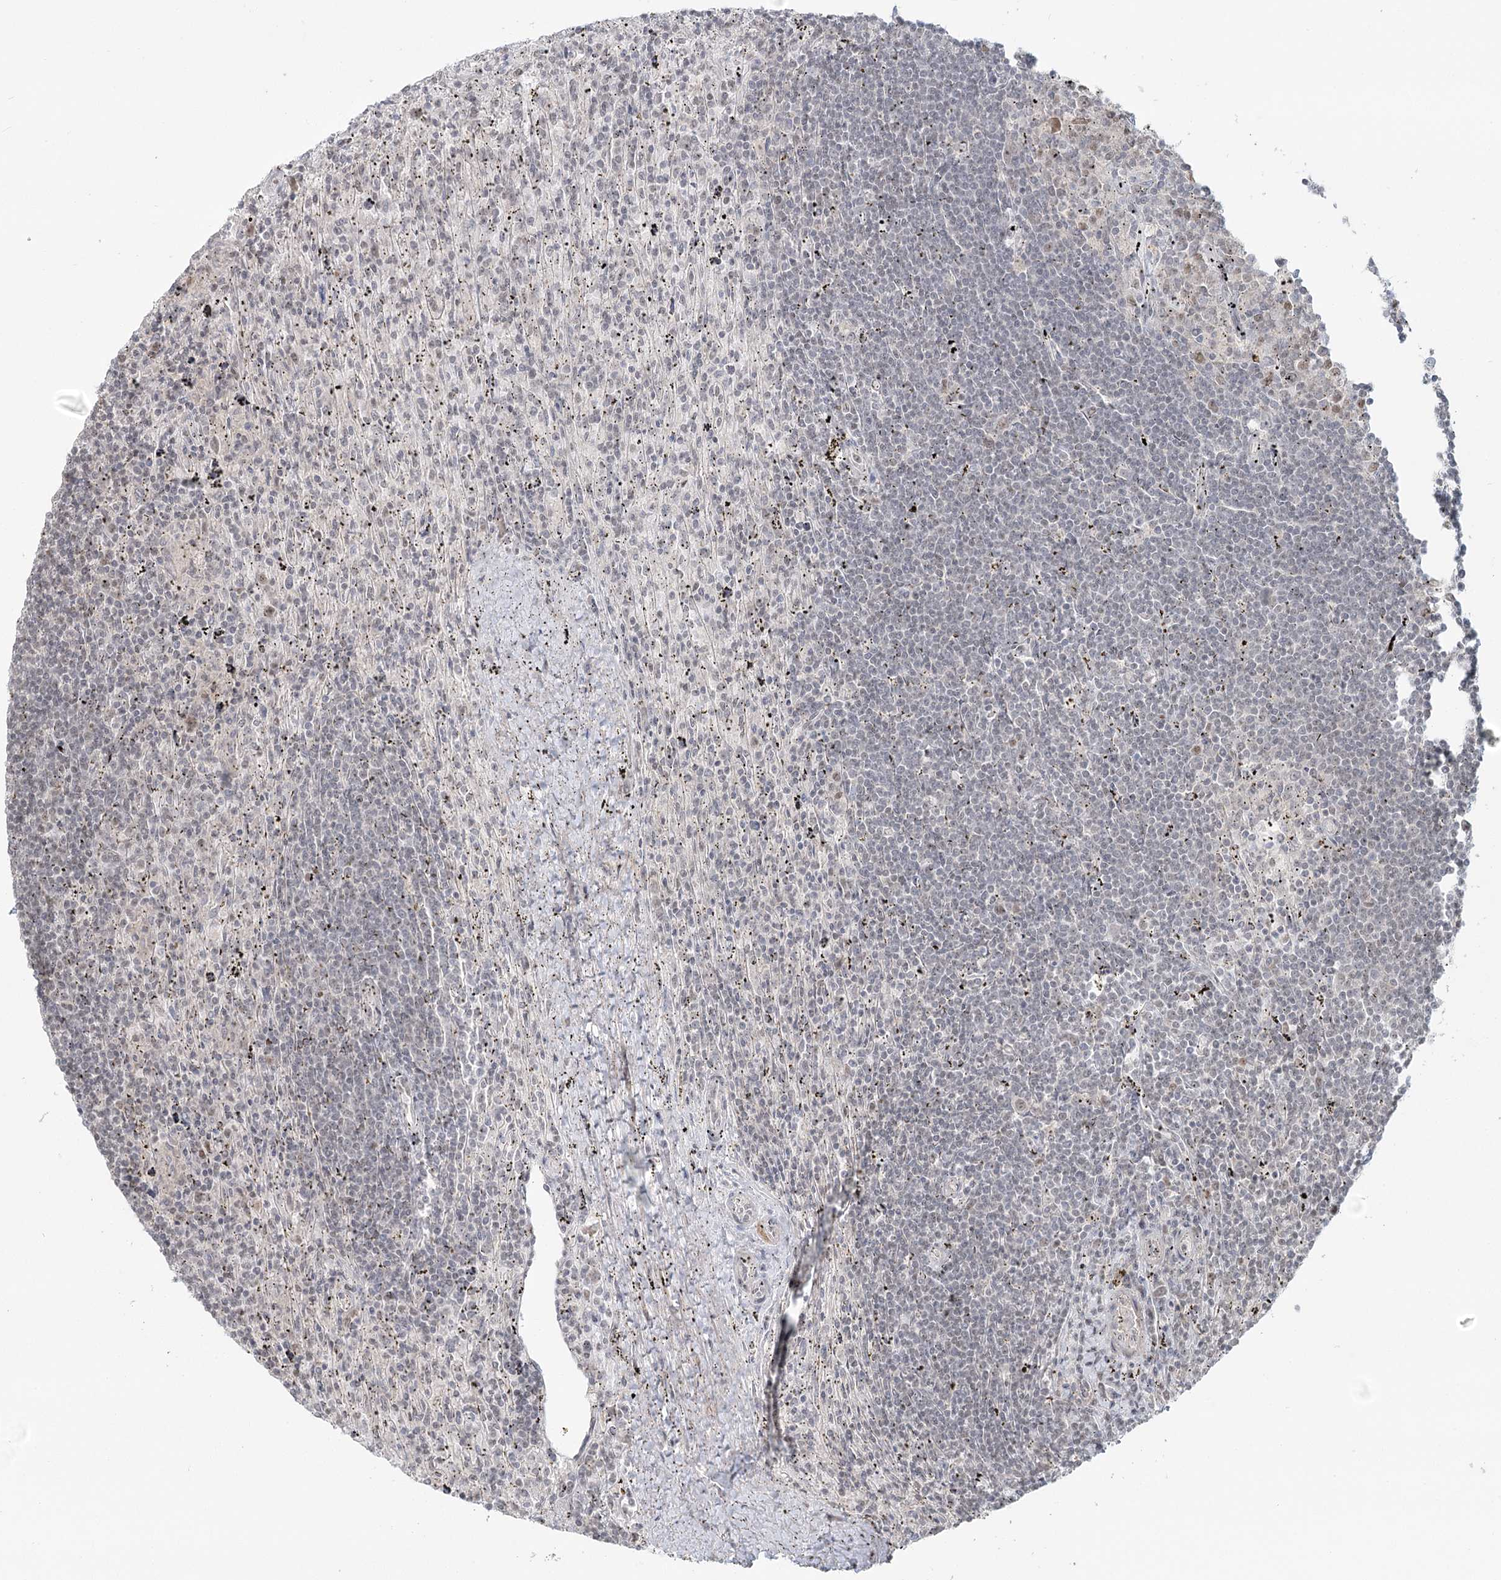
{"staining": {"intensity": "negative", "quantity": "none", "location": "none"}, "tissue": "lymphoma", "cell_type": "Tumor cells", "image_type": "cancer", "snomed": [{"axis": "morphology", "description": "Malignant lymphoma, non-Hodgkin's type, Low grade"}, {"axis": "topography", "description": "Spleen"}], "caption": "Malignant lymphoma, non-Hodgkin's type (low-grade) stained for a protein using immunohistochemistry (IHC) shows no staining tumor cells.", "gene": "R3HCC1L", "patient": {"sex": "male", "age": 76}}